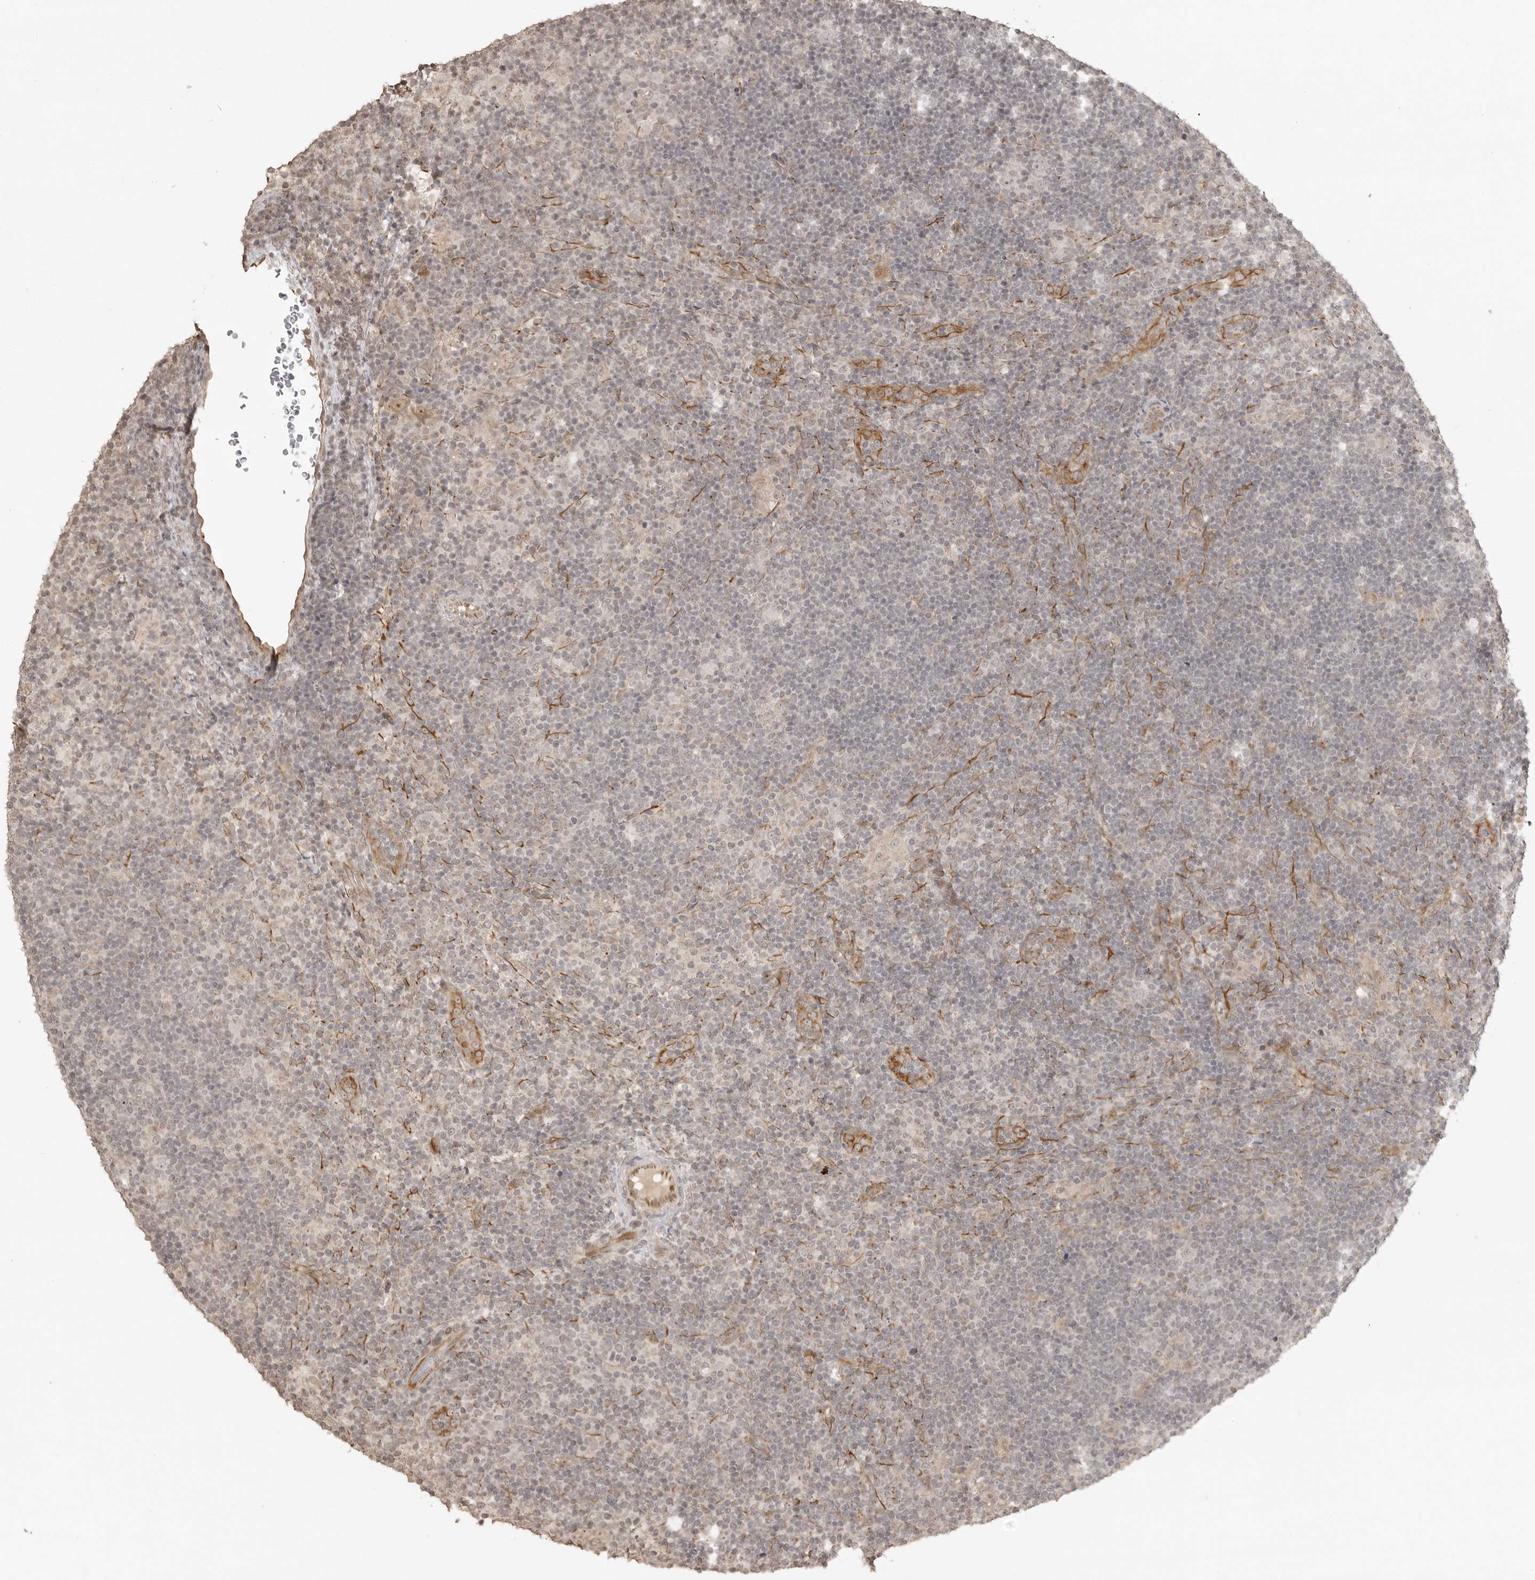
{"staining": {"intensity": "negative", "quantity": "none", "location": "none"}, "tissue": "lymphoma", "cell_type": "Tumor cells", "image_type": "cancer", "snomed": [{"axis": "morphology", "description": "Hodgkin's disease, NOS"}, {"axis": "topography", "description": "Lymph node"}], "caption": "Immunohistochemistry photomicrograph of Hodgkin's disease stained for a protein (brown), which reveals no staining in tumor cells.", "gene": "SMG8", "patient": {"sex": "female", "age": 57}}